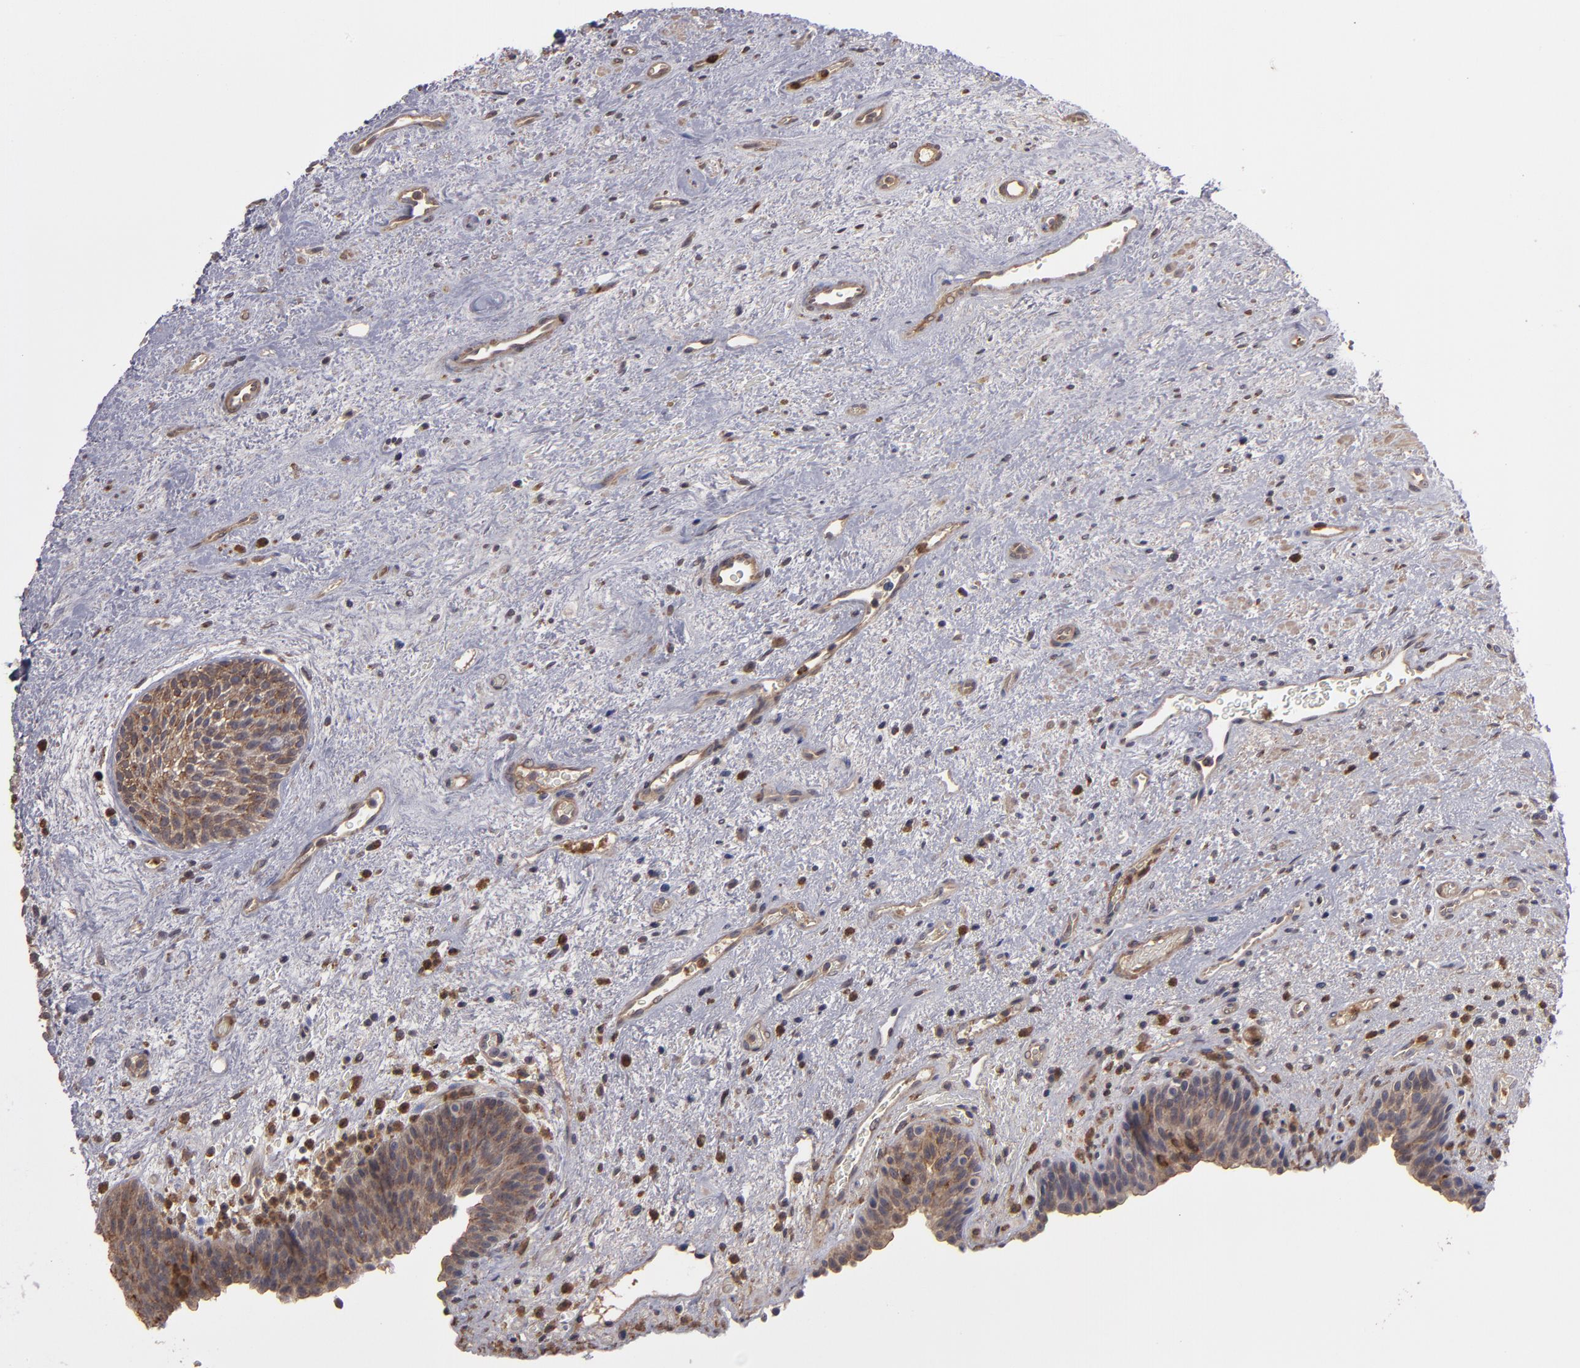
{"staining": {"intensity": "moderate", "quantity": ">75%", "location": "cytoplasmic/membranous"}, "tissue": "urinary bladder", "cell_type": "Urothelial cells", "image_type": "normal", "snomed": [{"axis": "morphology", "description": "Normal tissue, NOS"}, {"axis": "topography", "description": "Urinary bladder"}], "caption": "This is a photomicrograph of immunohistochemistry (IHC) staining of normal urinary bladder, which shows moderate positivity in the cytoplasmic/membranous of urothelial cells.", "gene": "SERPINA7", "patient": {"sex": "male", "age": 48}}